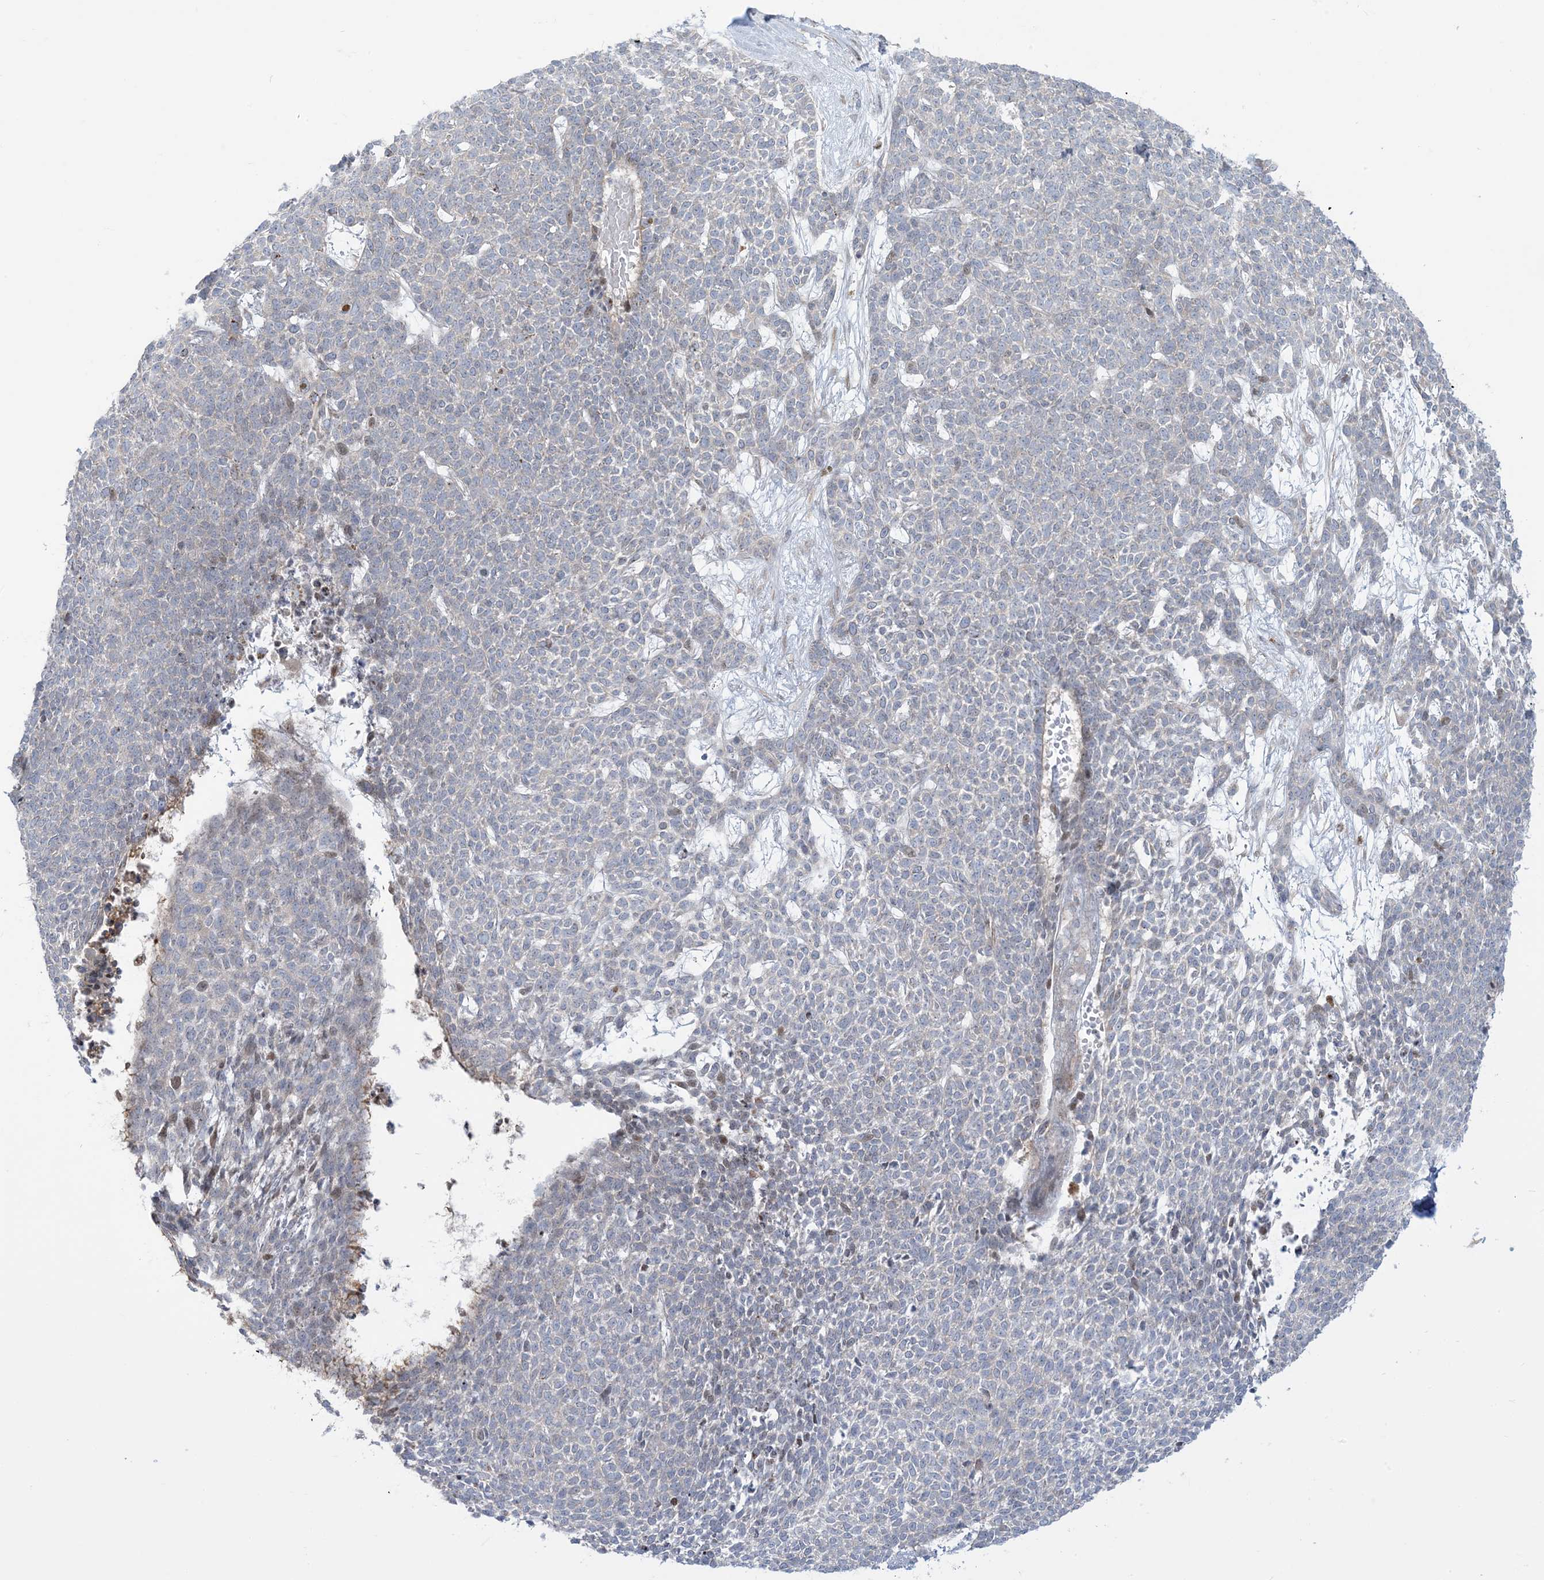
{"staining": {"intensity": "negative", "quantity": "none", "location": "none"}, "tissue": "skin cancer", "cell_type": "Tumor cells", "image_type": "cancer", "snomed": [{"axis": "morphology", "description": "Basal cell carcinoma"}, {"axis": "topography", "description": "Skin"}], "caption": "Skin cancer (basal cell carcinoma) stained for a protein using immunohistochemistry (IHC) shows no positivity tumor cells.", "gene": "AFTPH", "patient": {"sex": "female", "age": 84}}